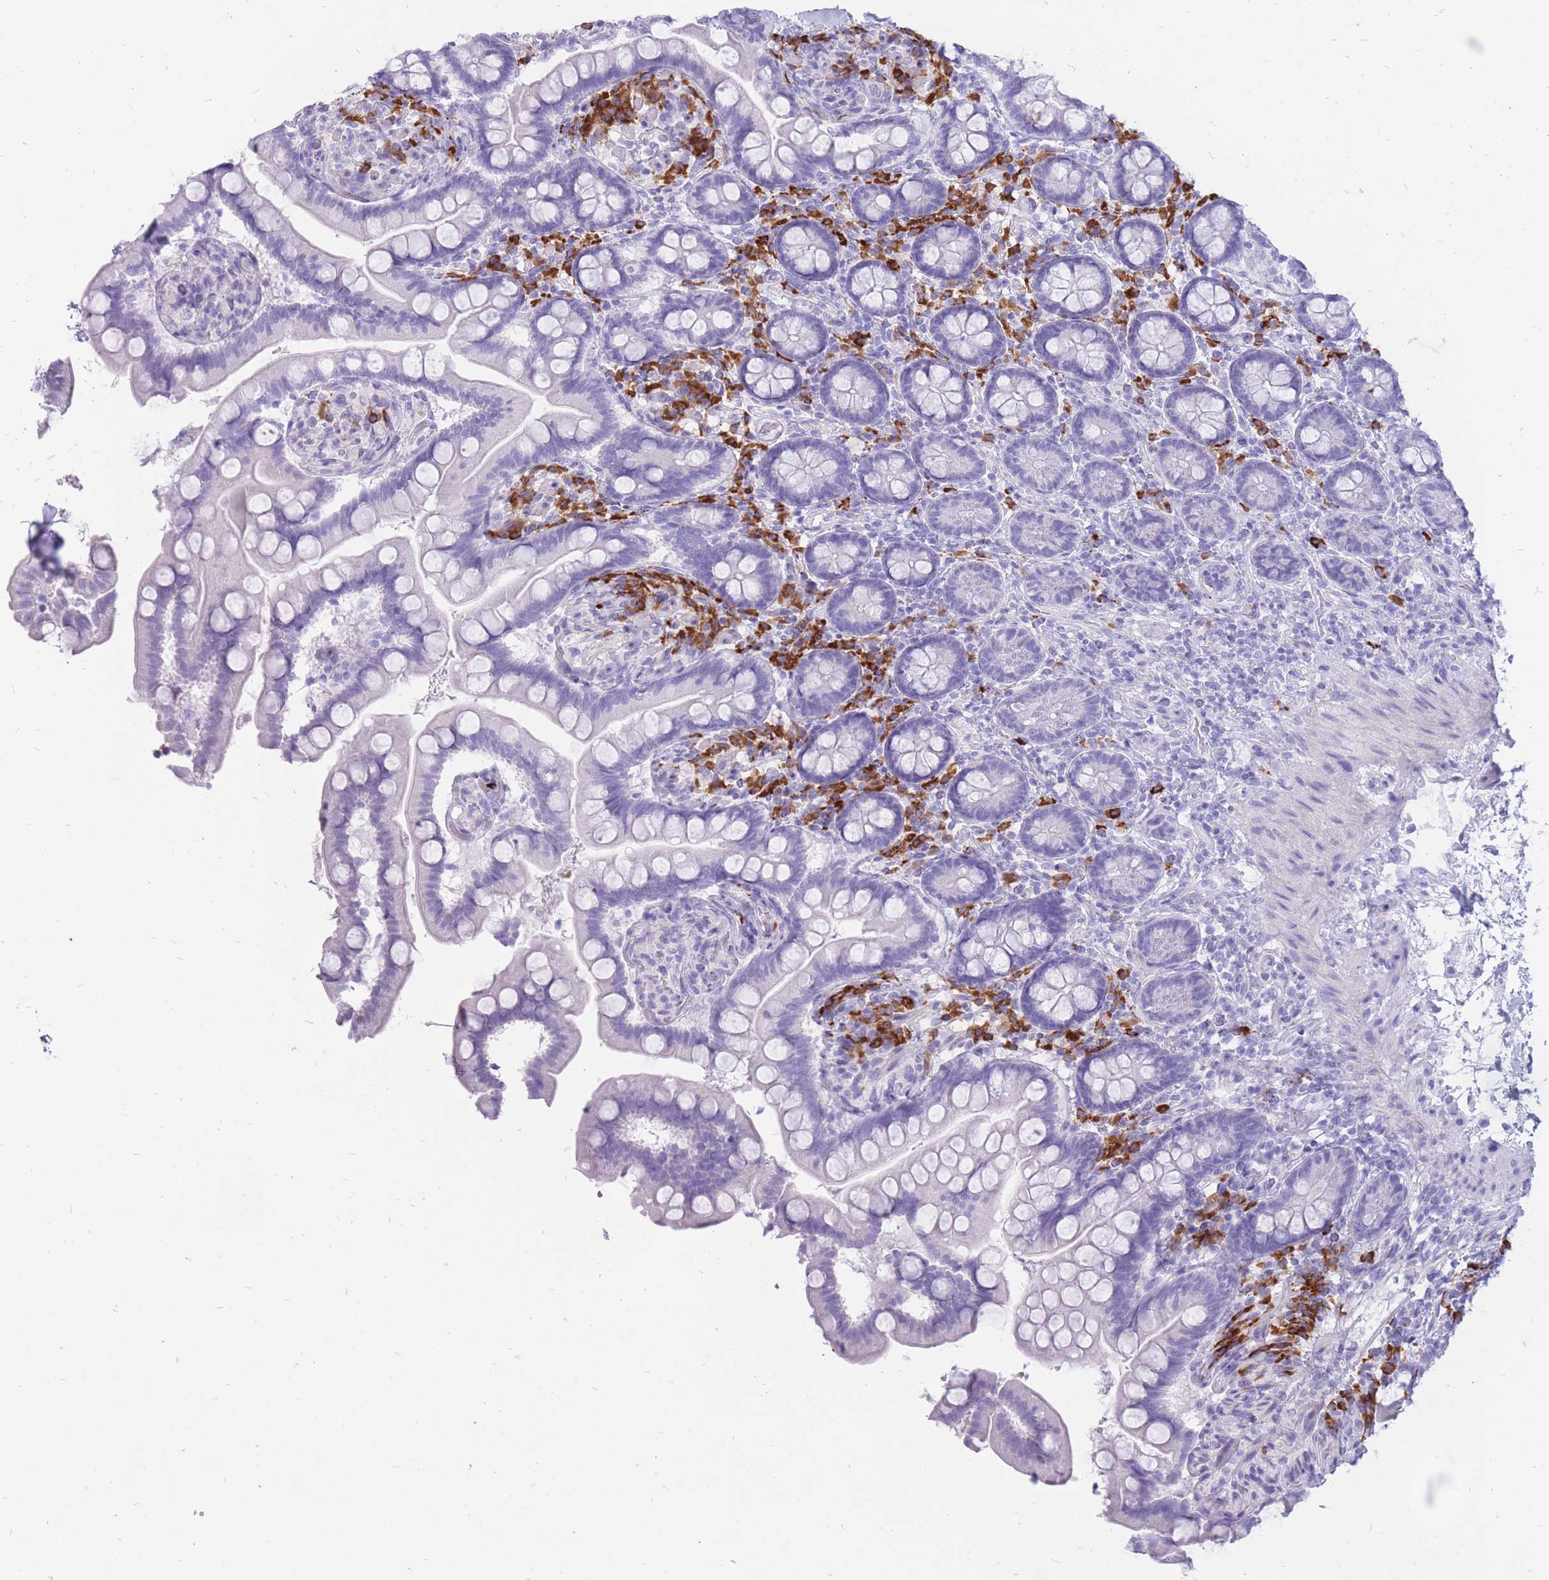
{"staining": {"intensity": "negative", "quantity": "none", "location": "none"}, "tissue": "small intestine", "cell_type": "Glandular cells", "image_type": "normal", "snomed": [{"axis": "morphology", "description": "Normal tissue, NOS"}, {"axis": "topography", "description": "Small intestine"}], "caption": "Immunohistochemistry of normal human small intestine shows no positivity in glandular cells.", "gene": "ZFP37", "patient": {"sex": "female", "age": 64}}